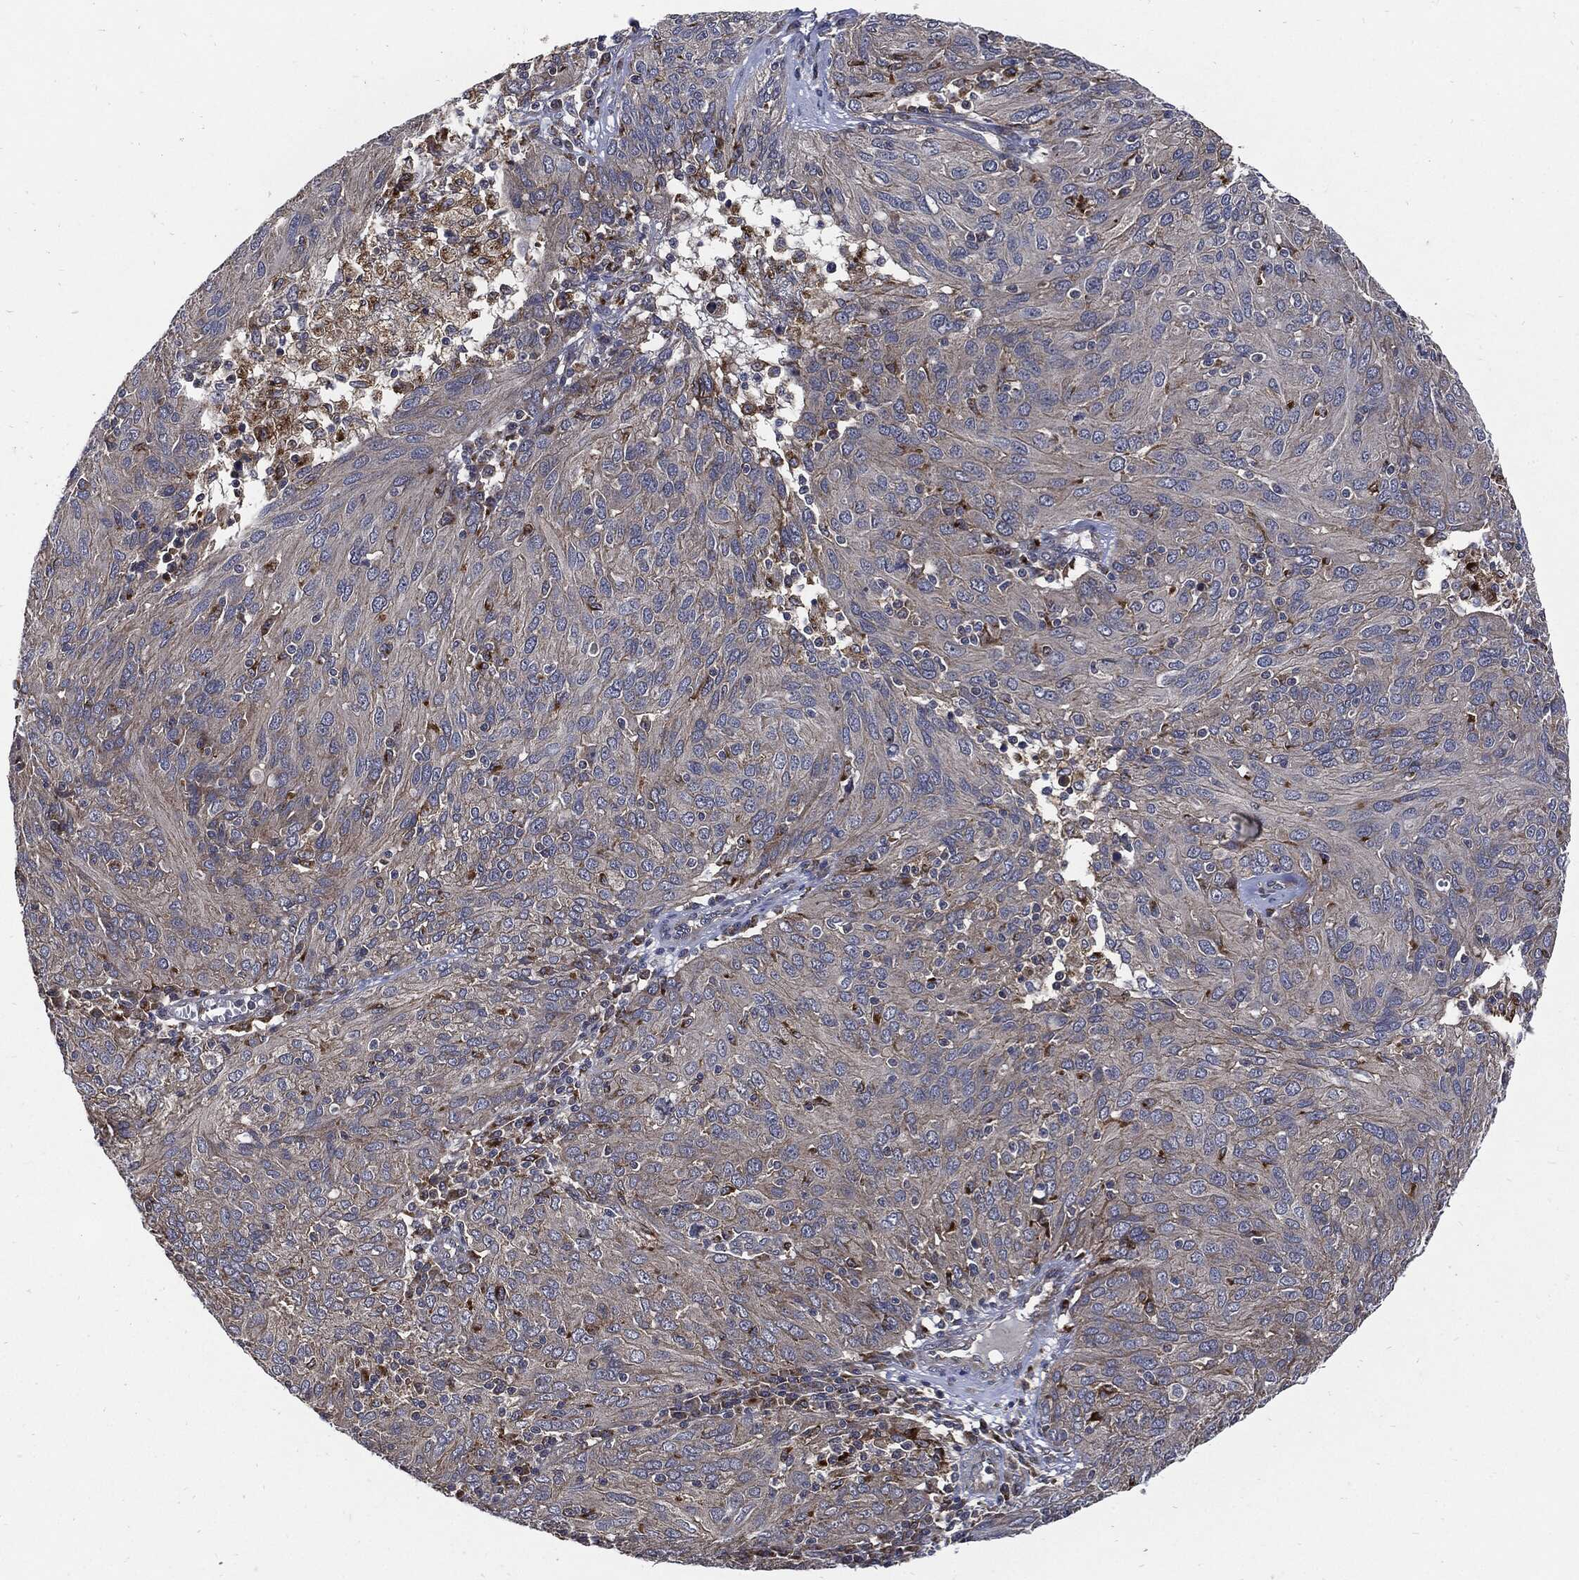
{"staining": {"intensity": "negative", "quantity": "none", "location": "none"}, "tissue": "ovarian cancer", "cell_type": "Tumor cells", "image_type": "cancer", "snomed": [{"axis": "morphology", "description": "Carcinoma, endometroid"}, {"axis": "topography", "description": "Ovary"}], "caption": "This is an immunohistochemistry (IHC) histopathology image of ovarian cancer (endometroid carcinoma). There is no staining in tumor cells.", "gene": "SLC31A2", "patient": {"sex": "female", "age": 50}}